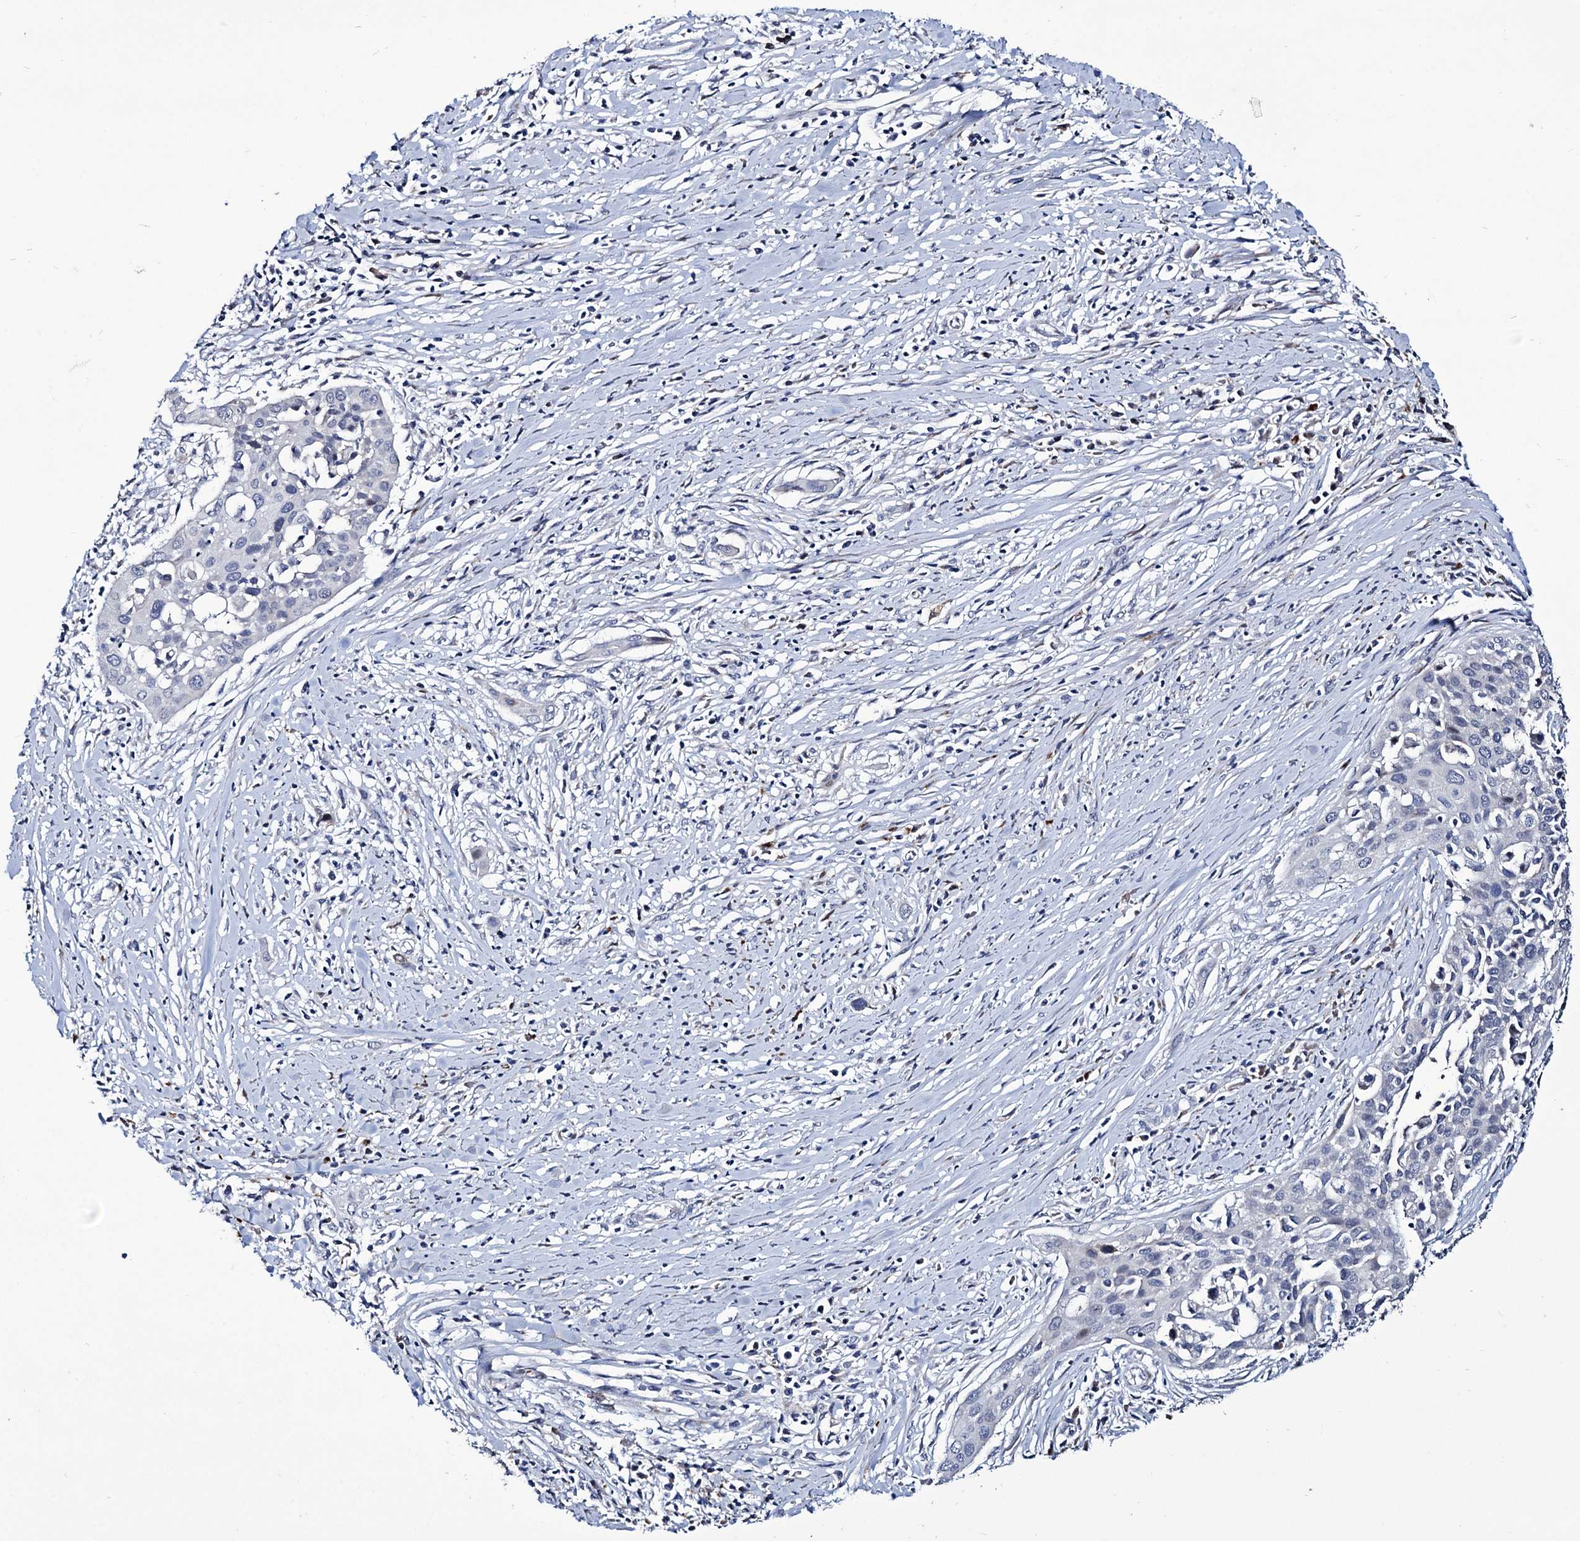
{"staining": {"intensity": "negative", "quantity": "none", "location": "none"}, "tissue": "cervical cancer", "cell_type": "Tumor cells", "image_type": "cancer", "snomed": [{"axis": "morphology", "description": "Squamous cell carcinoma, NOS"}, {"axis": "topography", "description": "Cervix"}], "caption": "Immunohistochemical staining of human cervical cancer (squamous cell carcinoma) demonstrates no significant staining in tumor cells.", "gene": "TUBGCP5", "patient": {"sex": "female", "age": 34}}